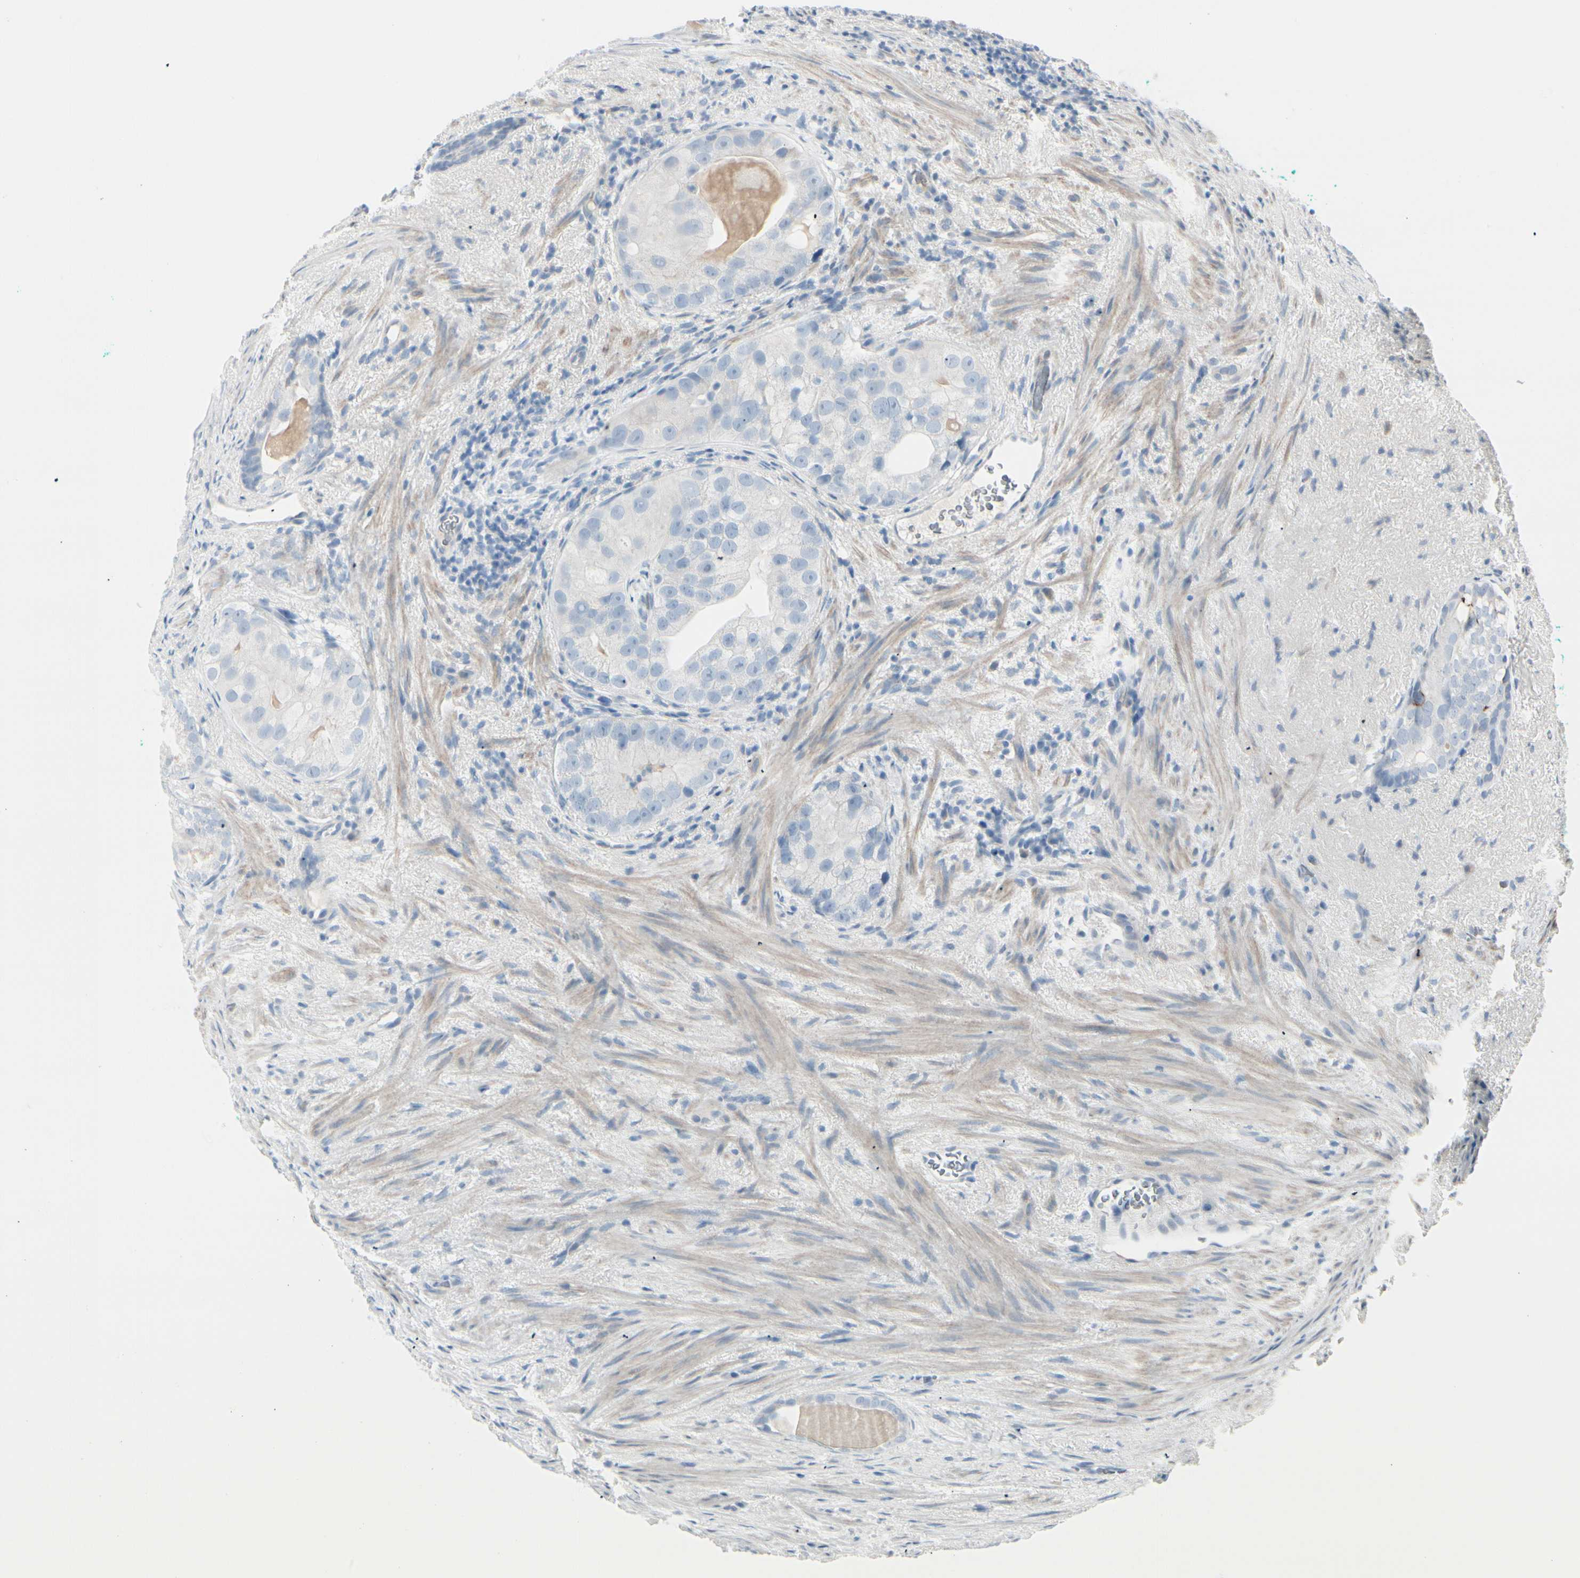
{"staining": {"intensity": "negative", "quantity": "none", "location": "none"}, "tissue": "prostate cancer", "cell_type": "Tumor cells", "image_type": "cancer", "snomed": [{"axis": "morphology", "description": "Adenocarcinoma, High grade"}, {"axis": "topography", "description": "Prostate"}], "caption": "Immunohistochemistry (IHC) micrograph of neoplastic tissue: human prostate cancer (high-grade adenocarcinoma) stained with DAB (3,3'-diaminobenzidine) demonstrates no significant protein staining in tumor cells.", "gene": "CDHR5", "patient": {"sex": "male", "age": 66}}